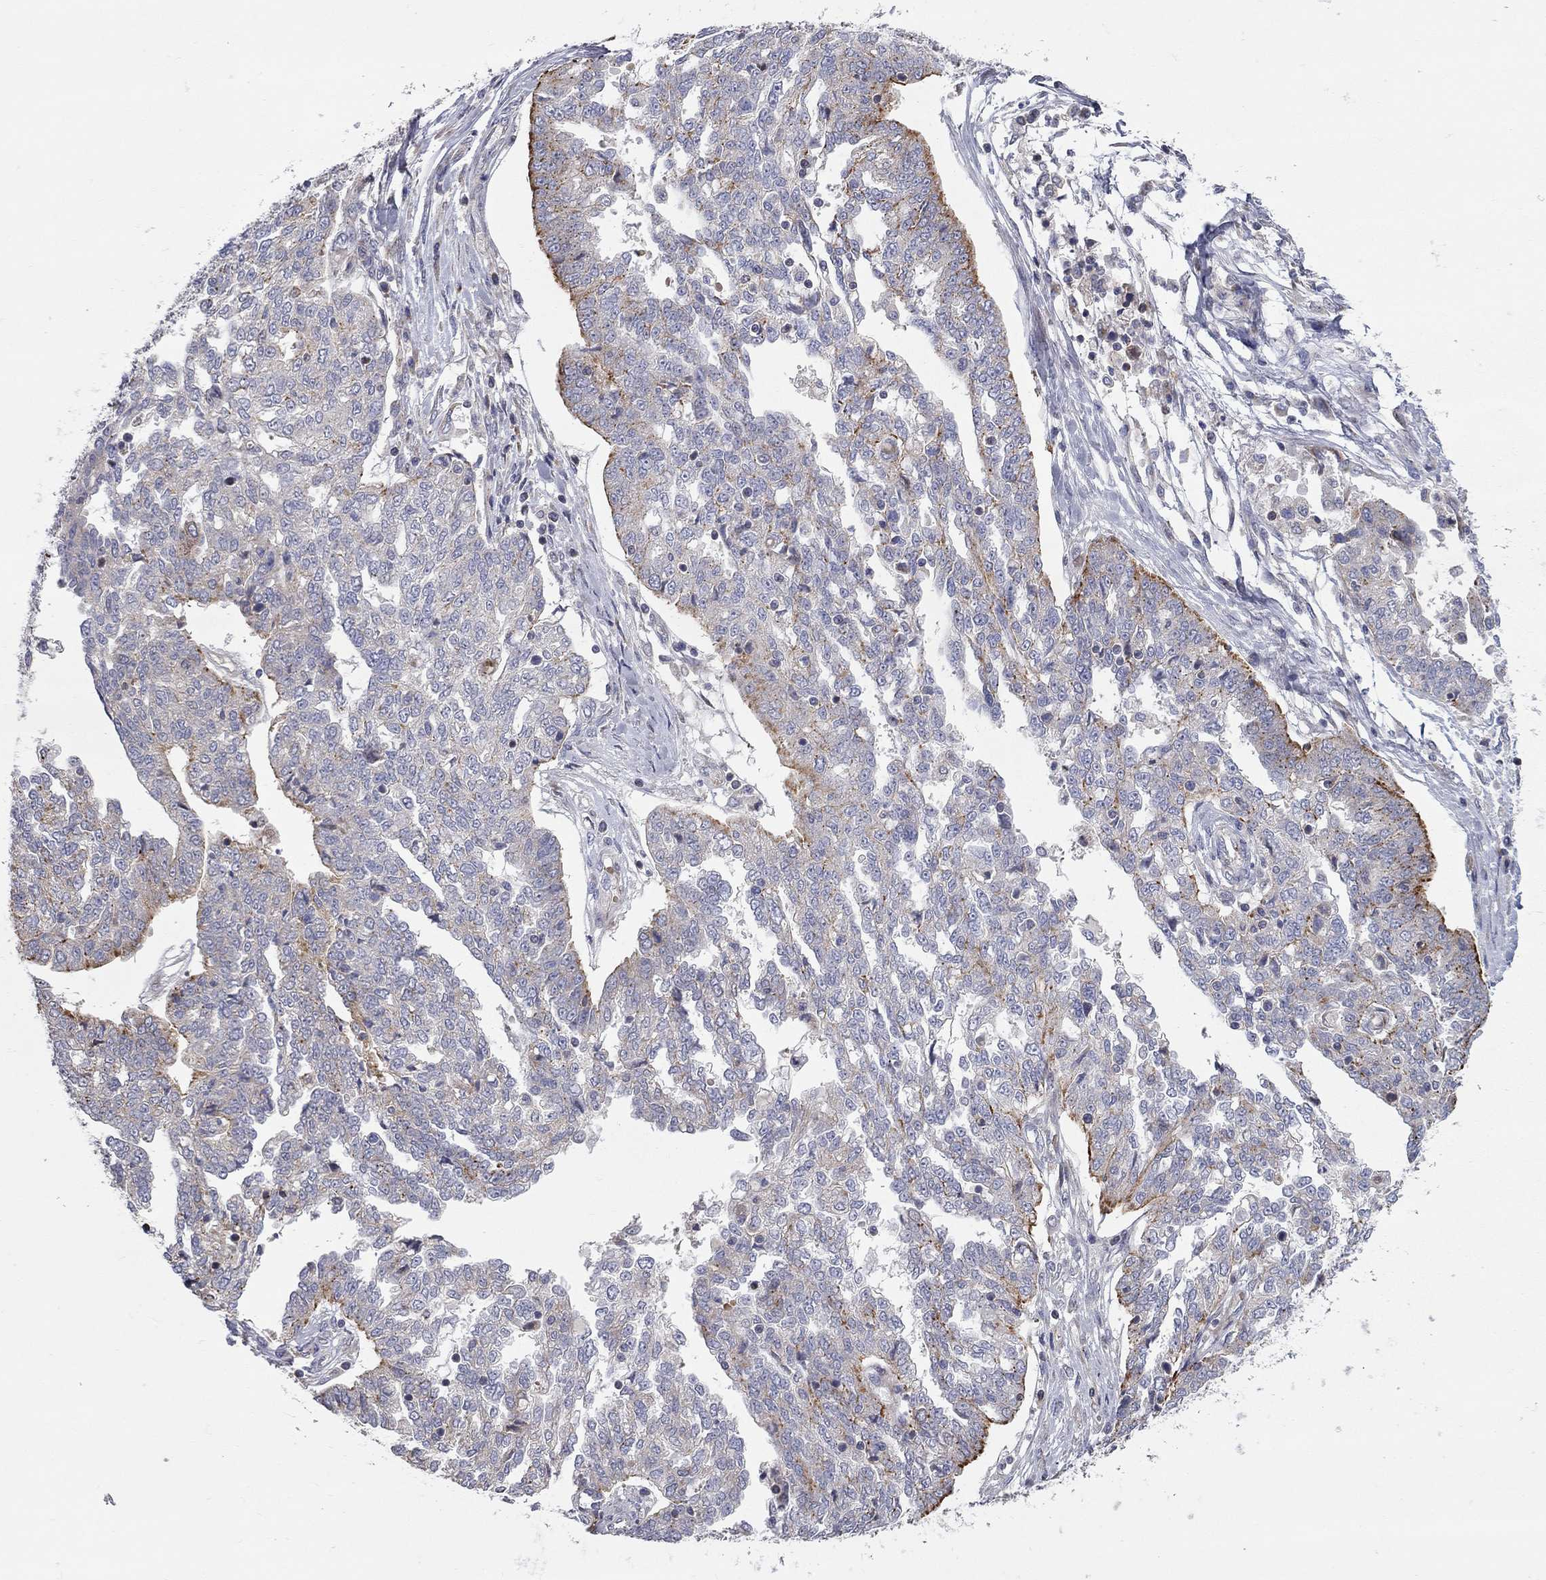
{"staining": {"intensity": "moderate", "quantity": "<25%", "location": "cytoplasmic/membranous"}, "tissue": "ovarian cancer", "cell_type": "Tumor cells", "image_type": "cancer", "snomed": [{"axis": "morphology", "description": "Cystadenocarcinoma, serous, NOS"}, {"axis": "topography", "description": "Ovary"}], "caption": "Ovarian serous cystadenocarcinoma stained with DAB IHC demonstrates low levels of moderate cytoplasmic/membranous staining in about <25% of tumor cells.", "gene": "KANSL1L", "patient": {"sex": "female", "age": 67}}